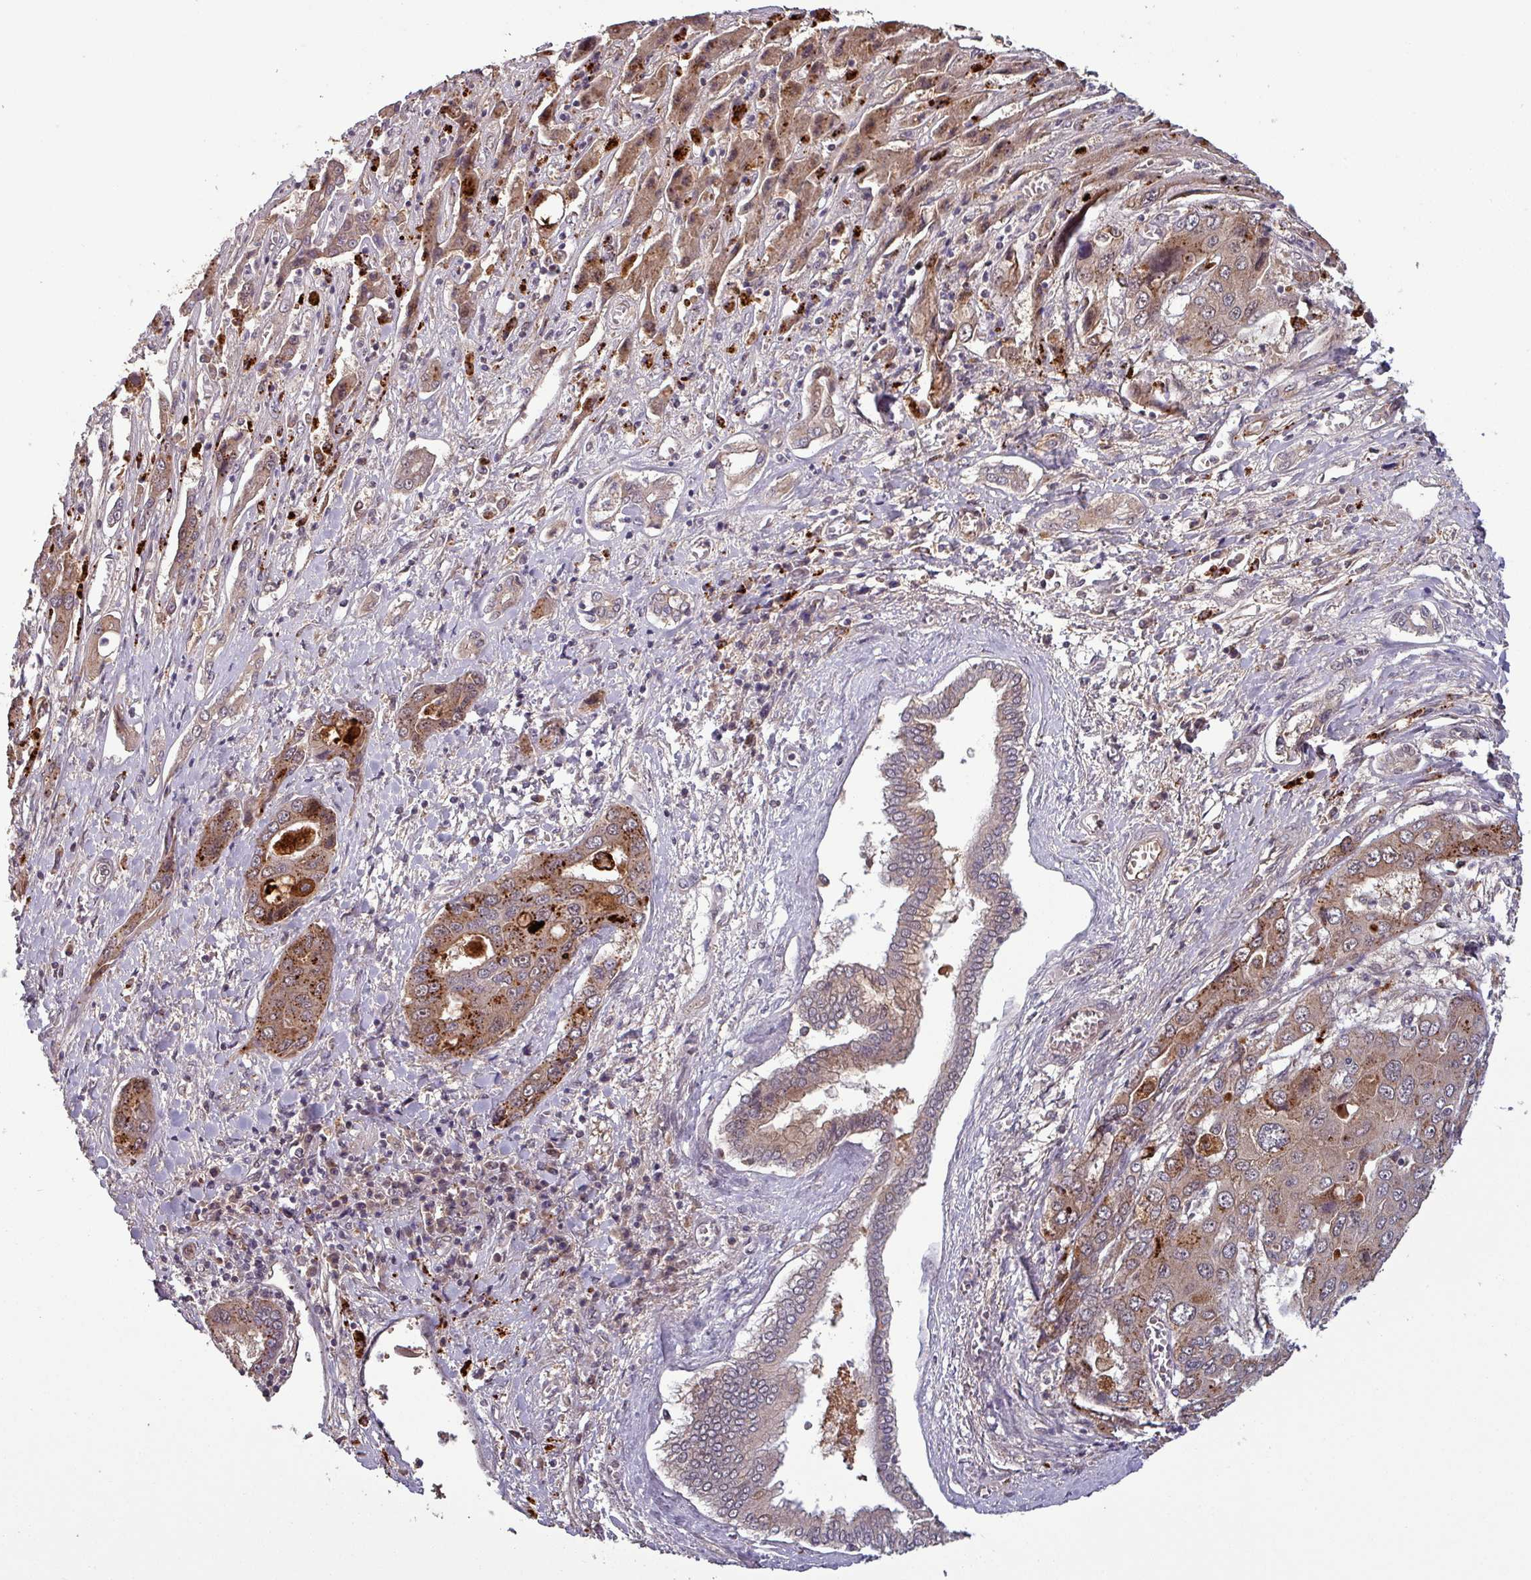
{"staining": {"intensity": "moderate", "quantity": ">75%", "location": "cytoplasmic/membranous"}, "tissue": "liver cancer", "cell_type": "Tumor cells", "image_type": "cancer", "snomed": [{"axis": "morphology", "description": "Cholangiocarcinoma"}, {"axis": "topography", "description": "Liver"}], "caption": "The micrograph reveals a brown stain indicating the presence of a protein in the cytoplasmic/membranous of tumor cells in liver cholangiocarcinoma. The protein of interest is stained brown, and the nuclei are stained in blue (DAB (3,3'-diaminobenzidine) IHC with brightfield microscopy, high magnification).", "gene": "PUS1", "patient": {"sex": "male", "age": 67}}